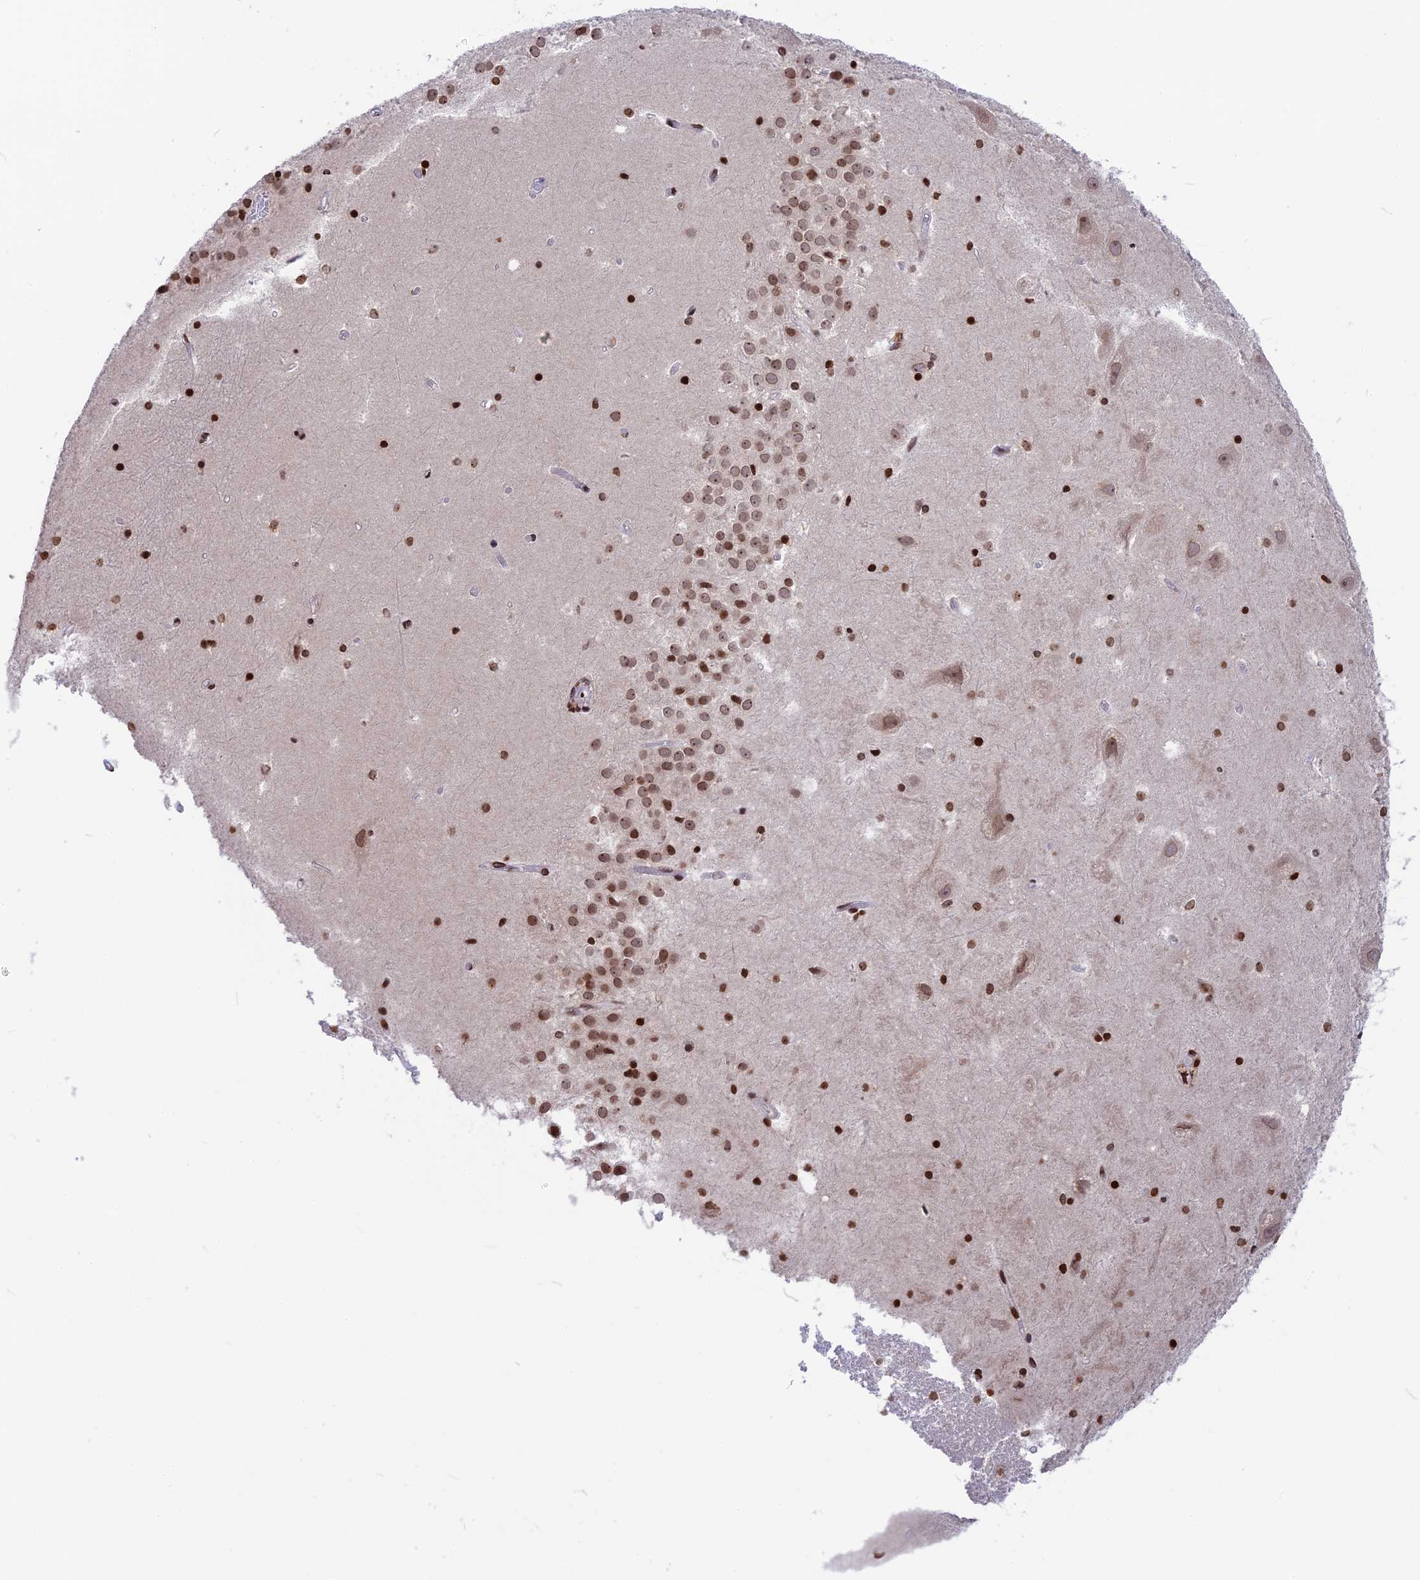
{"staining": {"intensity": "strong", "quantity": ">75%", "location": "nuclear"}, "tissue": "hippocampus", "cell_type": "Glial cells", "image_type": "normal", "snomed": [{"axis": "morphology", "description": "Normal tissue, NOS"}, {"axis": "topography", "description": "Hippocampus"}], "caption": "Hippocampus stained for a protein reveals strong nuclear positivity in glial cells. (DAB (3,3'-diaminobenzidine) IHC, brown staining for protein, blue staining for nuclei).", "gene": "TET2", "patient": {"sex": "female", "age": 52}}